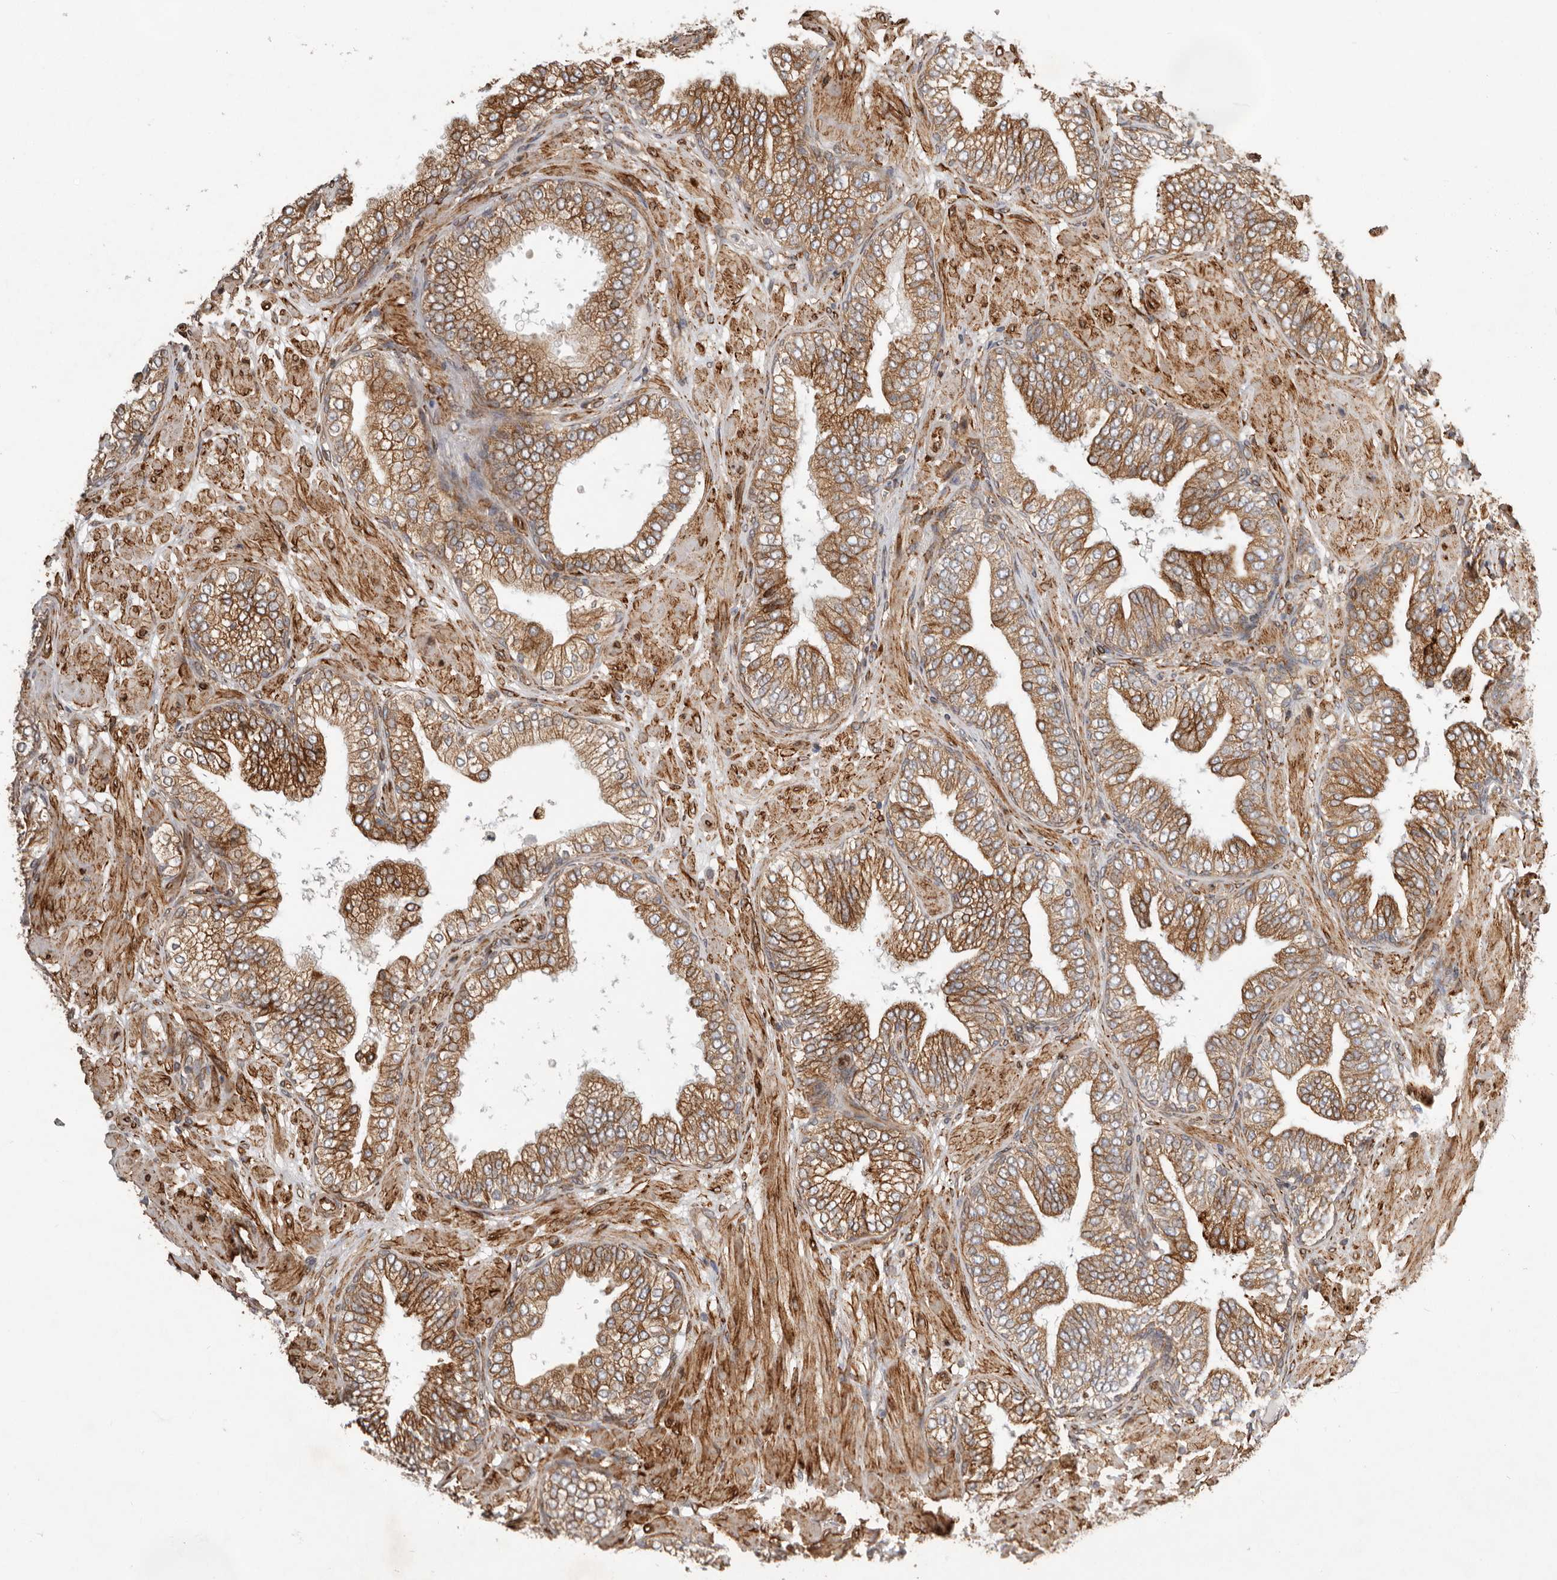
{"staining": {"intensity": "moderate", "quantity": ">75%", "location": "cytoplasmic/membranous"}, "tissue": "prostate cancer", "cell_type": "Tumor cells", "image_type": "cancer", "snomed": [{"axis": "morphology", "description": "Adenocarcinoma, High grade"}, {"axis": "topography", "description": "Prostate"}], "caption": "There is medium levels of moderate cytoplasmic/membranous expression in tumor cells of adenocarcinoma (high-grade) (prostate), as demonstrated by immunohistochemical staining (brown color).", "gene": "WDTC1", "patient": {"sex": "male", "age": 59}}